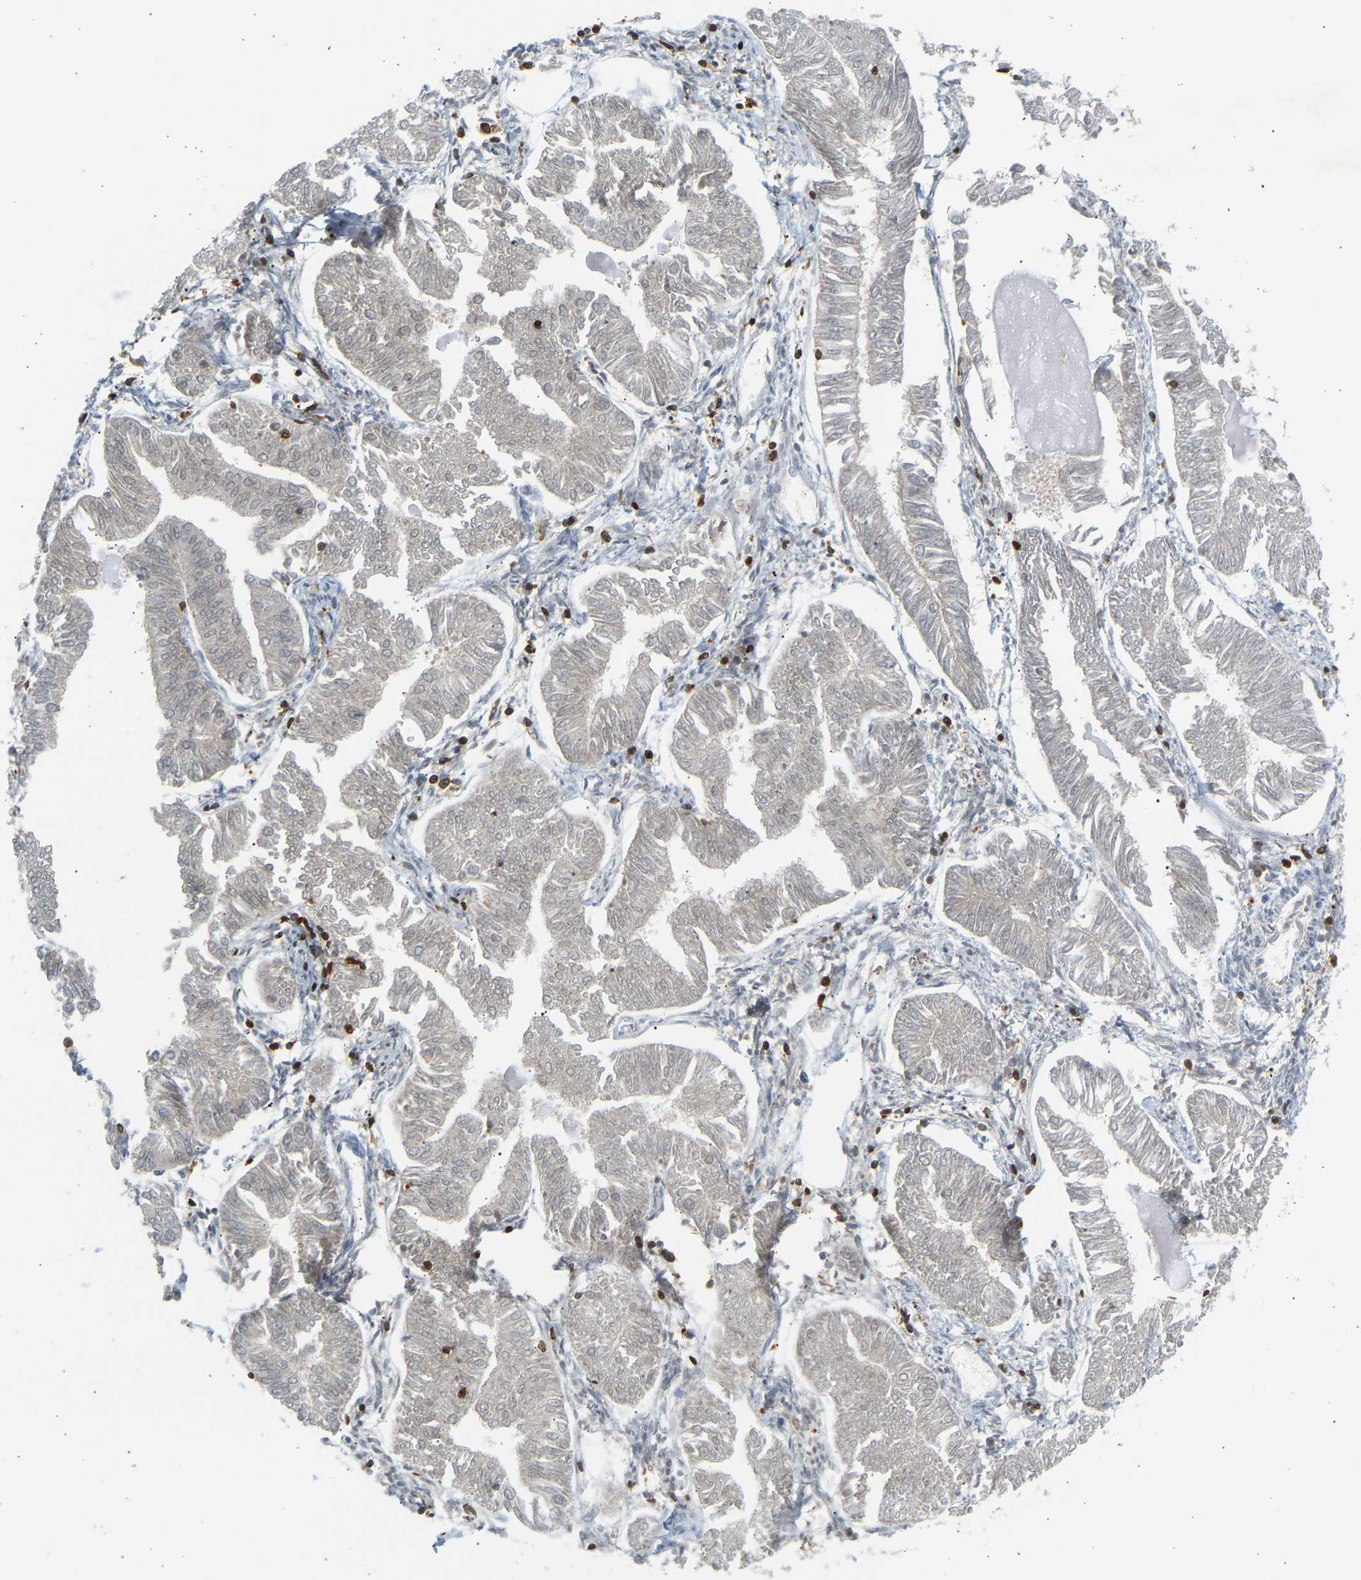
{"staining": {"intensity": "negative", "quantity": "none", "location": "none"}, "tissue": "endometrial cancer", "cell_type": "Tumor cells", "image_type": "cancer", "snomed": [{"axis": "morphology", "description": "Adenocarcinoma, NOS"}, {"axis": "topography", "description": "Endometrium"}], "caption": "Human adenocarcinoma (endometrial) stained for a protein using immunohistochemistry demonstrates no expression in tumor cells.", "gene": "FNBP1", "patient": {"sex": "female", "age": 53}}